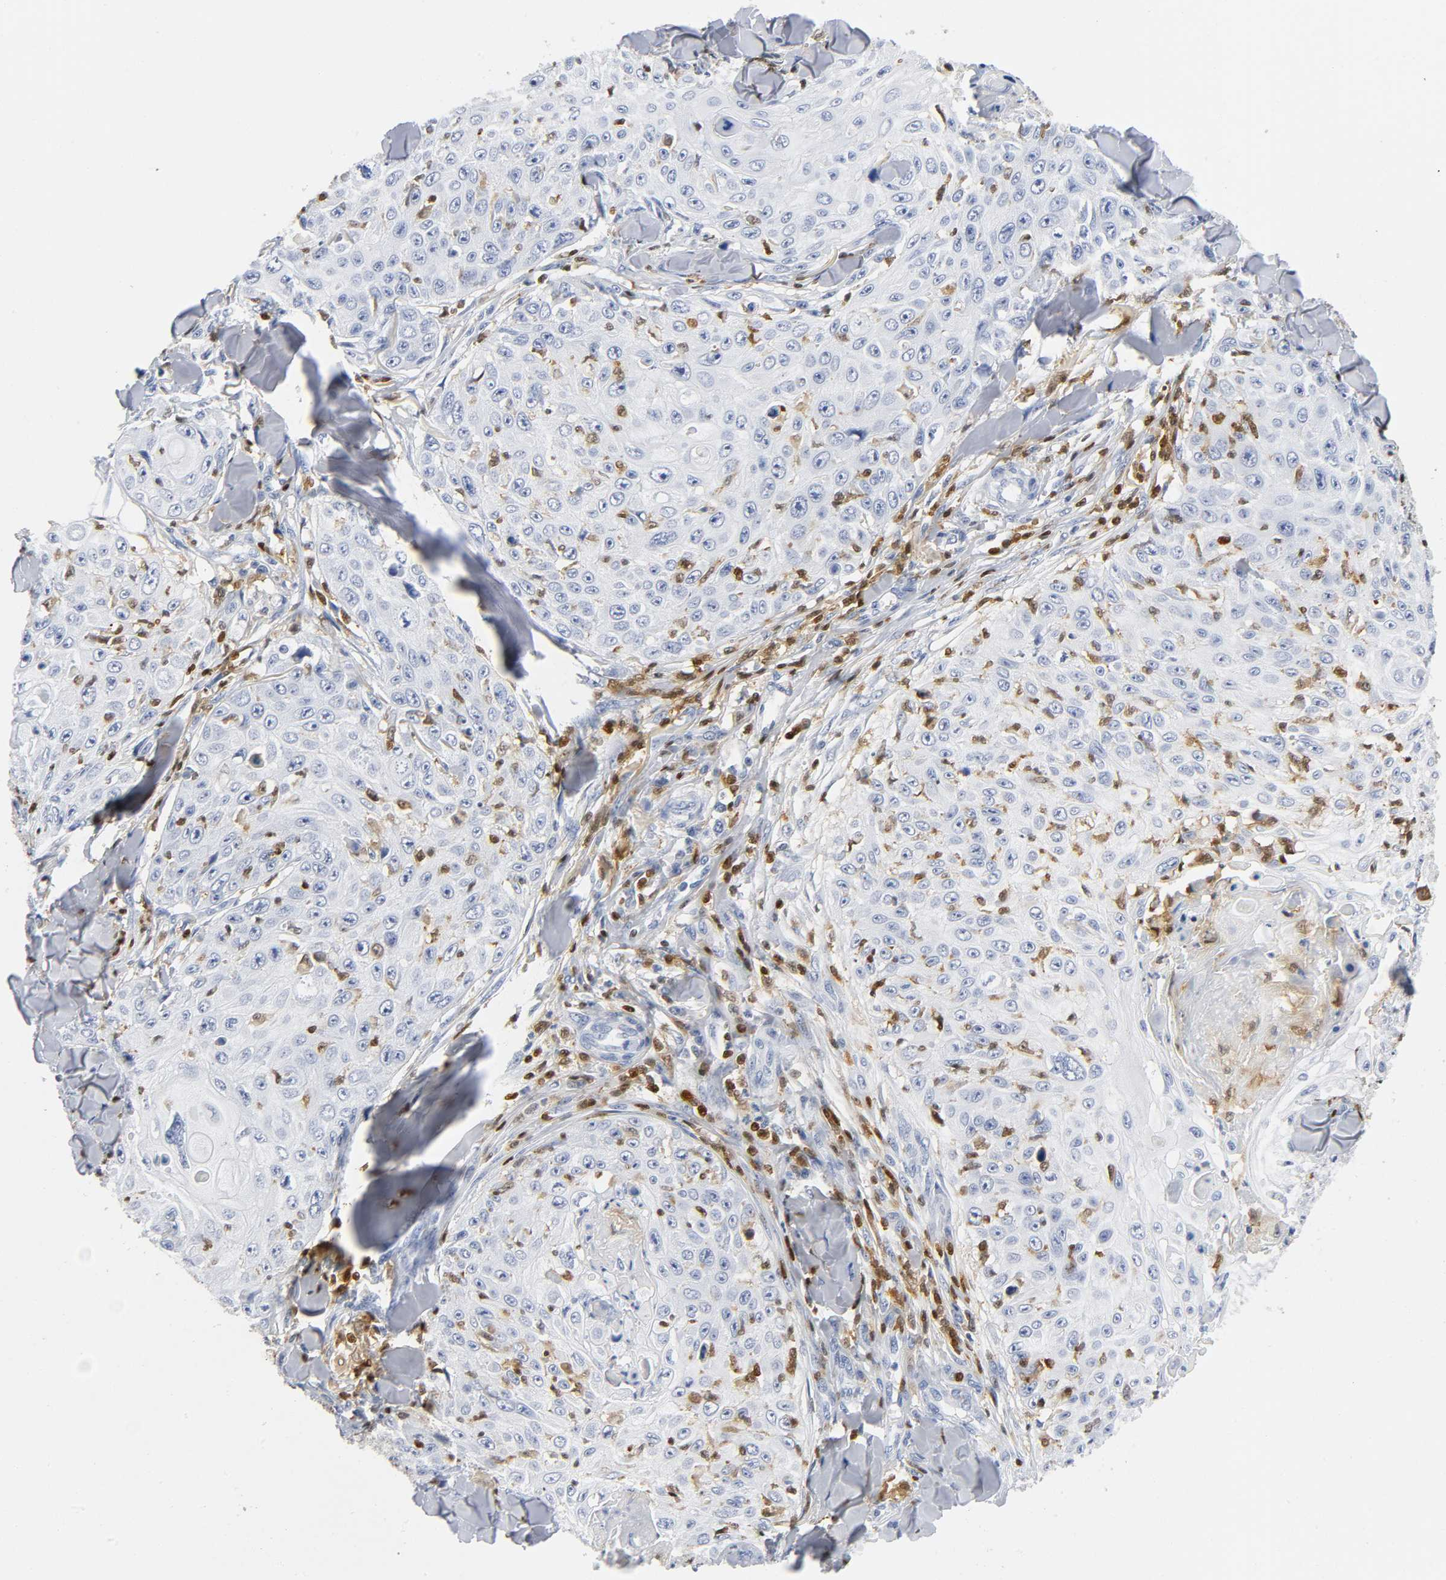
{"staining": {"intensity": "negative", "quantity": "none", "location": "none"}, "tissue": "skin cancer", "cell_type": "Tumor cells", "image_type": "cancer", "snomed": [{"axis": "morphology", "description": "Squamous cell carcinoma, NOS"}, {"axis": "topography", "description": "Skin"}], "caption": "There is no significant expression in tumor cells of skin squamous cell carcinoma.", "gene": "DOK2", "patient": {"sex": "male", "age": 86}}